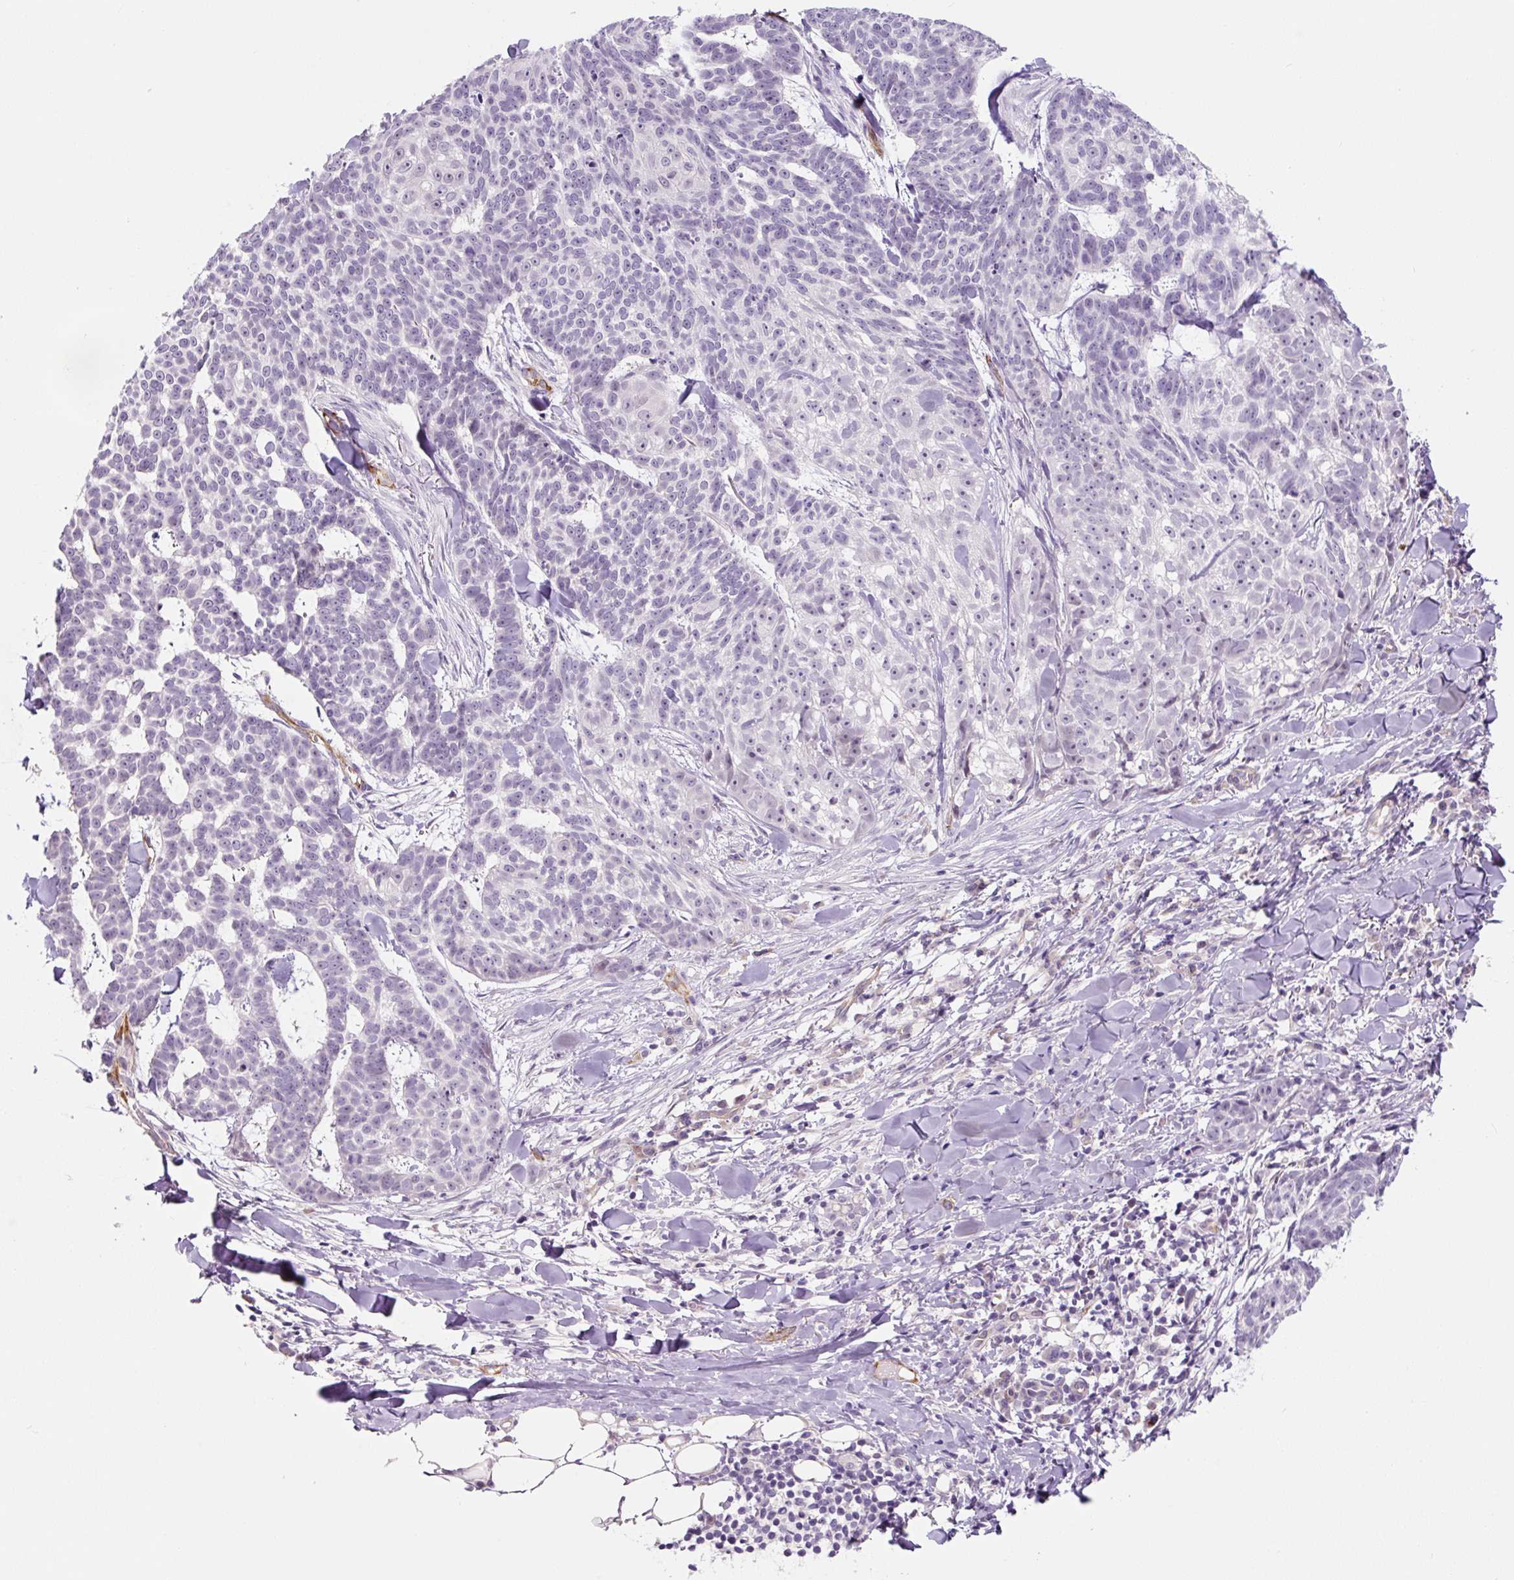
{"staining": {"intensity": "negative", "quantity": "none", "location": "none"}, "tissue": "skin cancer", "cell_type": "Tumor cells", "image_type": "cancer", "snomed": [{"axis": "morphology", "description": "Basal cell carcinoma"}, {"axis": "topography", "description": "Skin"}], "caption": "The immunohistochemistry (IHC) photomicrograph has no significant positivity in tumor cells of skin basal cell carcinoma tissue.", "gene": "CCL25", "patient": {"sex": "female", "age": 93}}